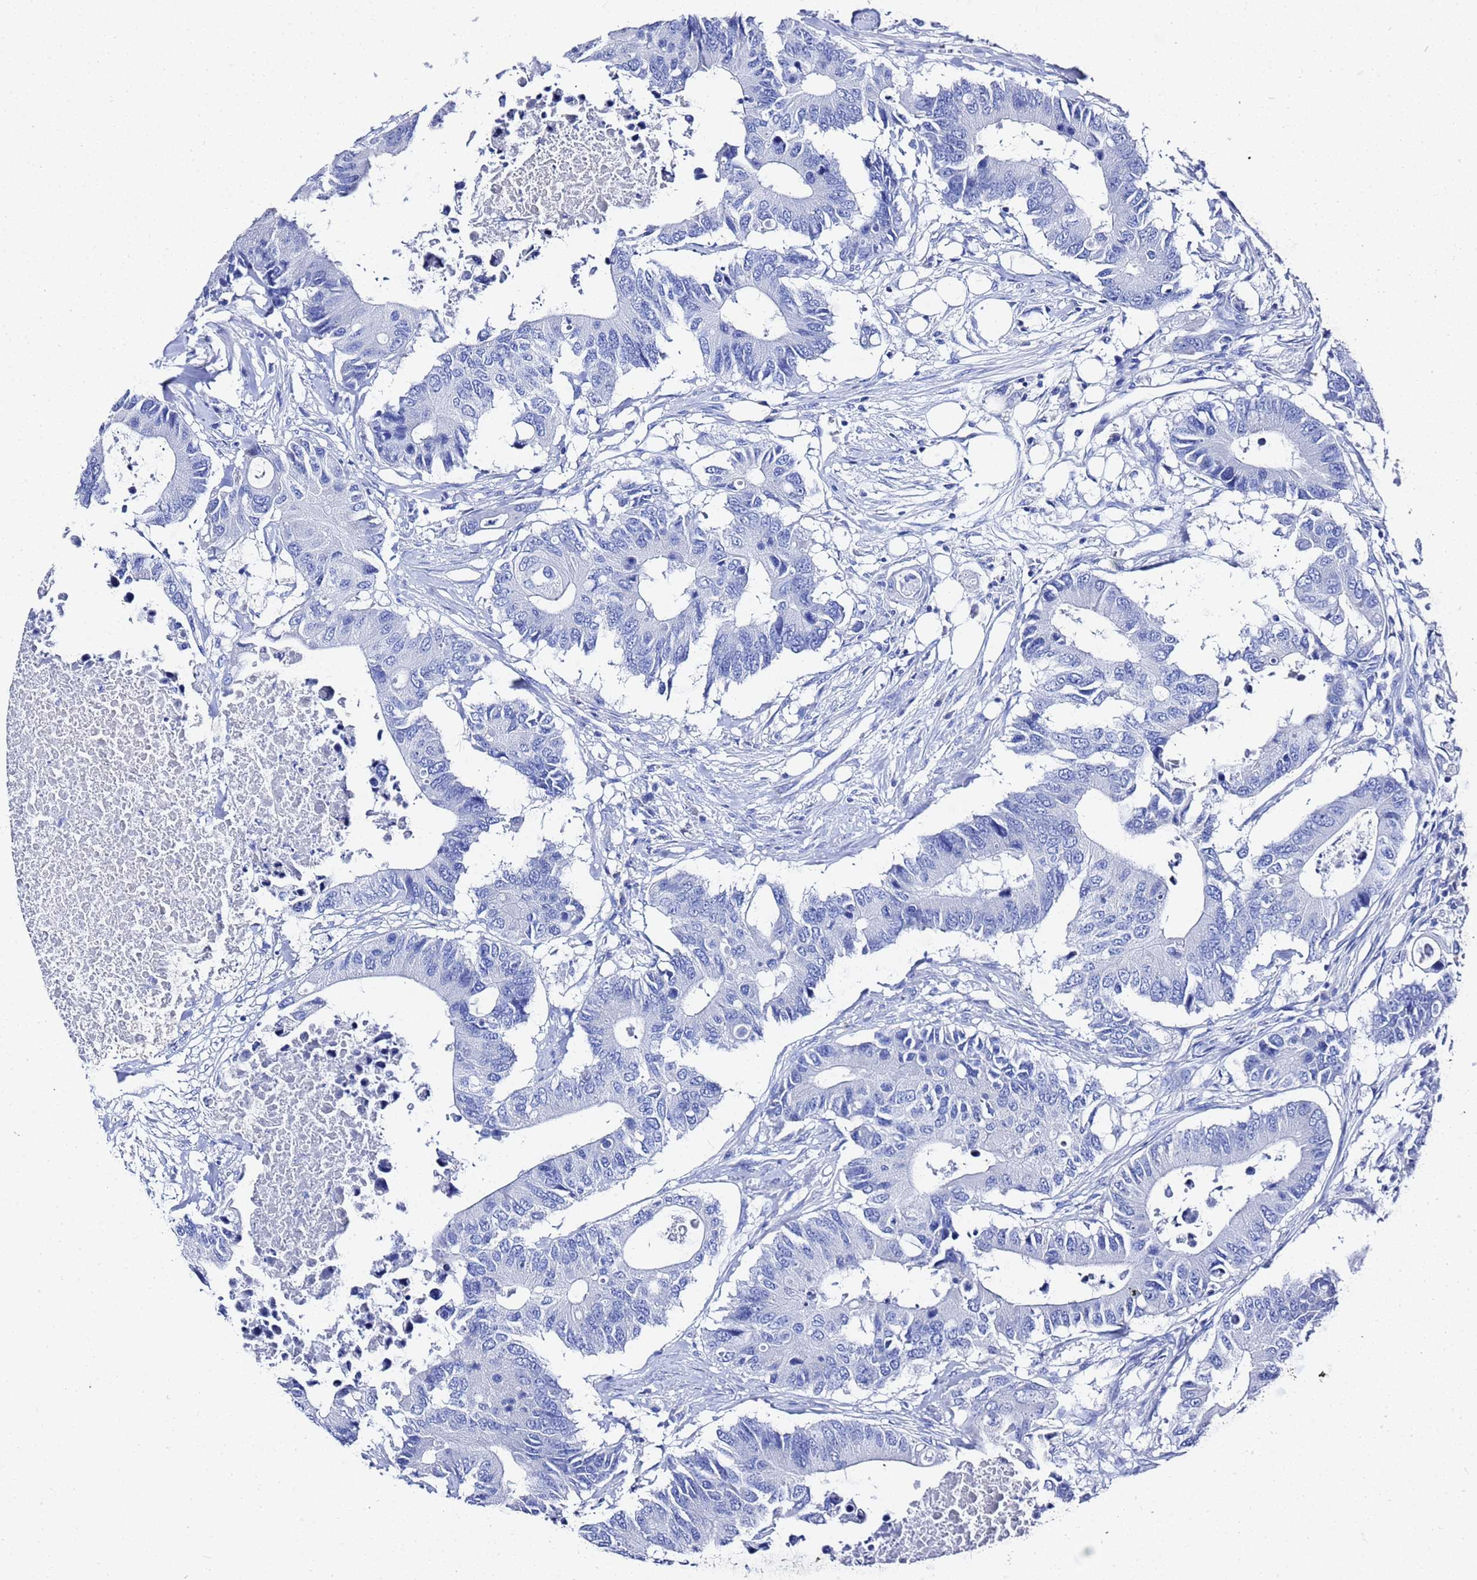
{"staining": {"intensity": "negative", "quantity": "none", "location": "none"}, "tissue": "colorectal cancer", "cell_type": "Tumor cells", "image_type": "cancer", "snomed": [{"axis": "morphology", "description": "Adenocarcinoma, NOS"}, {"axis": "topography", "description": "Colon"}], "caption": "Colorectal adenocarcinoma was stained to show a protein in brown. There is no significant staining in tumor cells.", "gene": "GGT1", "patient": {"sex": "male", "age": 71}}